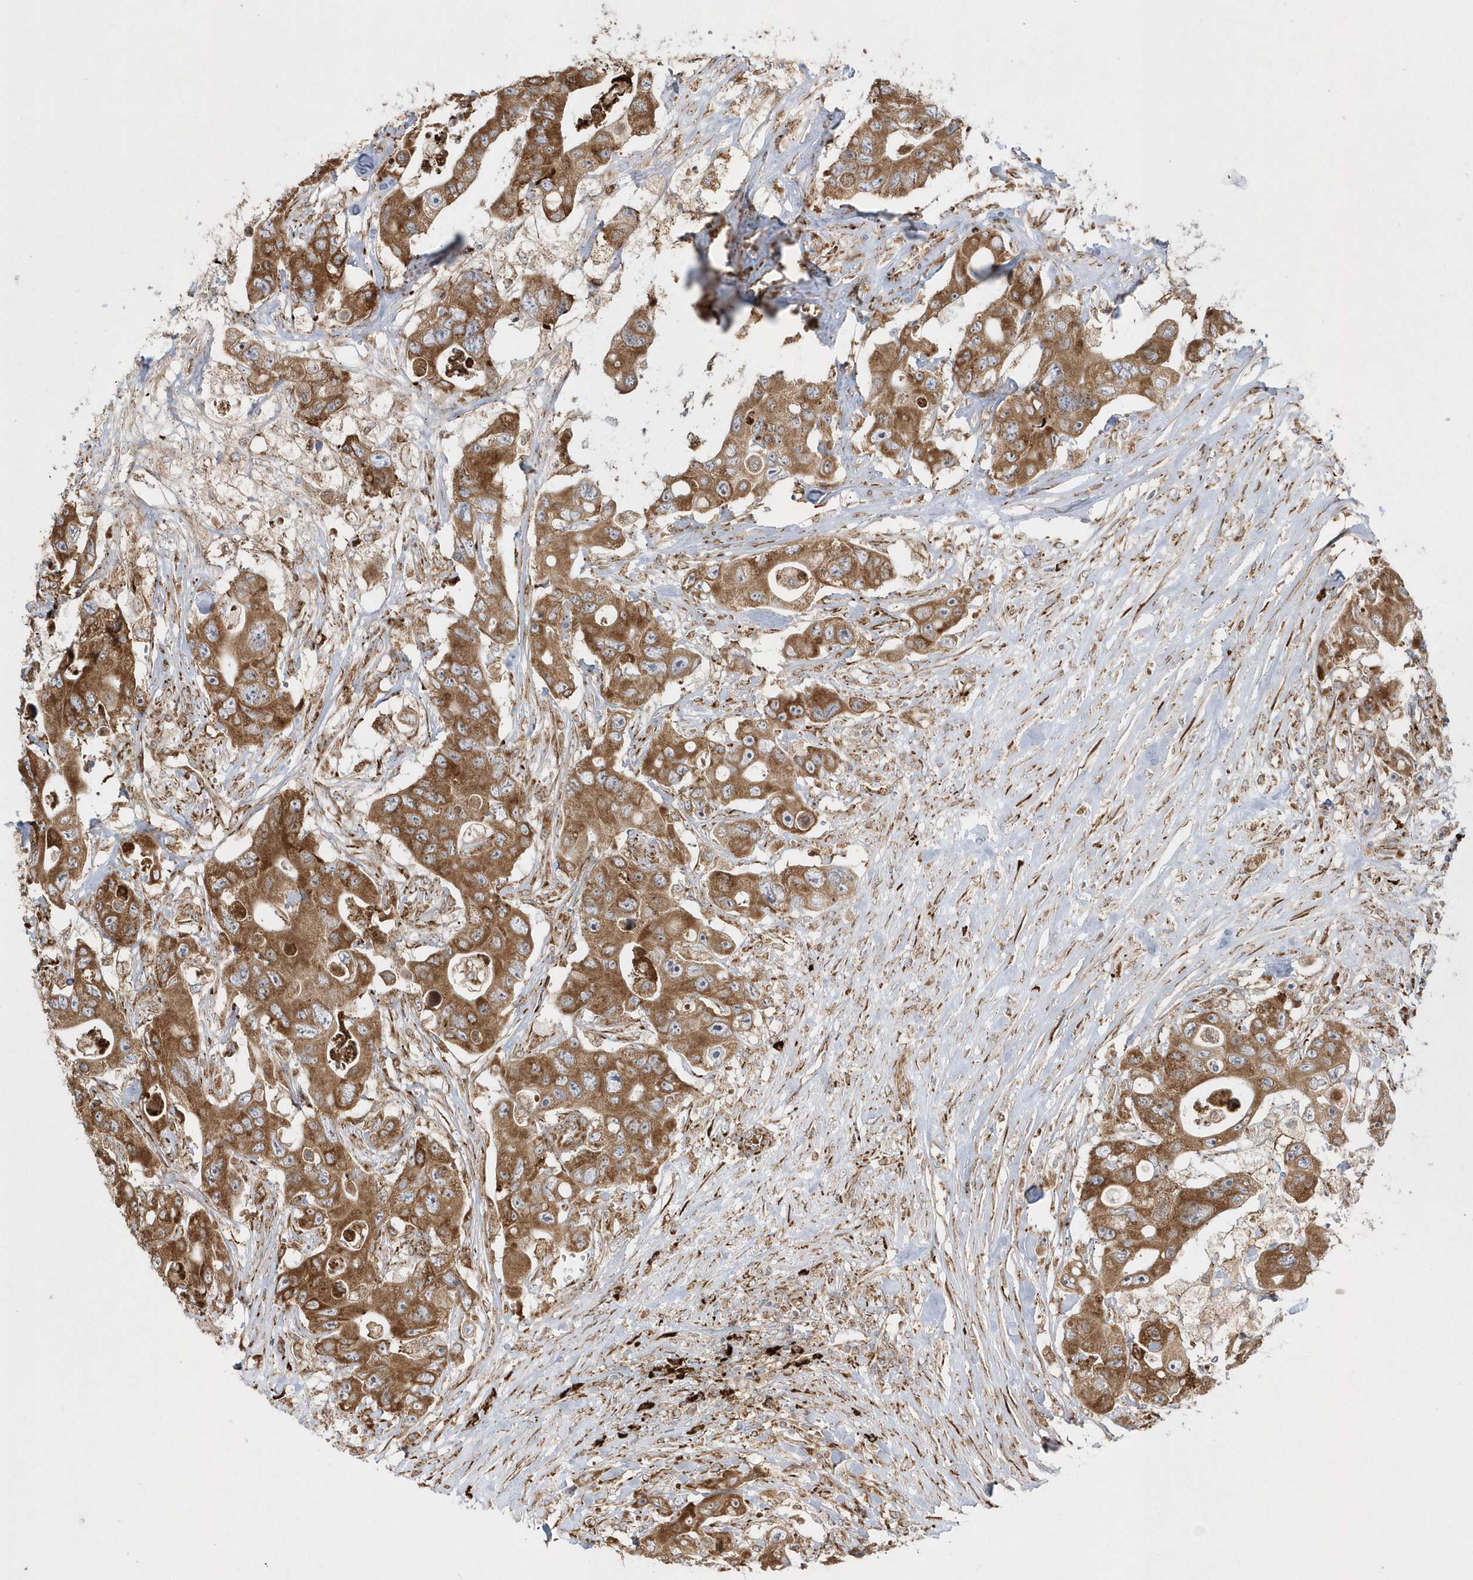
{"staining": {"intensity": "moderate", "quantity": ">75%", "location": "cytoplasmic/membranous"}, "tissue": "colorectal cancer", "cell_type": "Tumor cells", "image_type": "cancer", "snomed": [{"axis": "morphology", "description": "Adenocarcinoma, NOS"}, {"axis": "topography", "description": "Colon"}], "caption": "A histopathology image of human adenocarcinoma (colorectal) stained for a protein demonstrates moderate cytoplasmic/membranous brown staining in tumor cells.", "gene": "SH3BP2", "patient": {"sex": "female", "age": 46}}